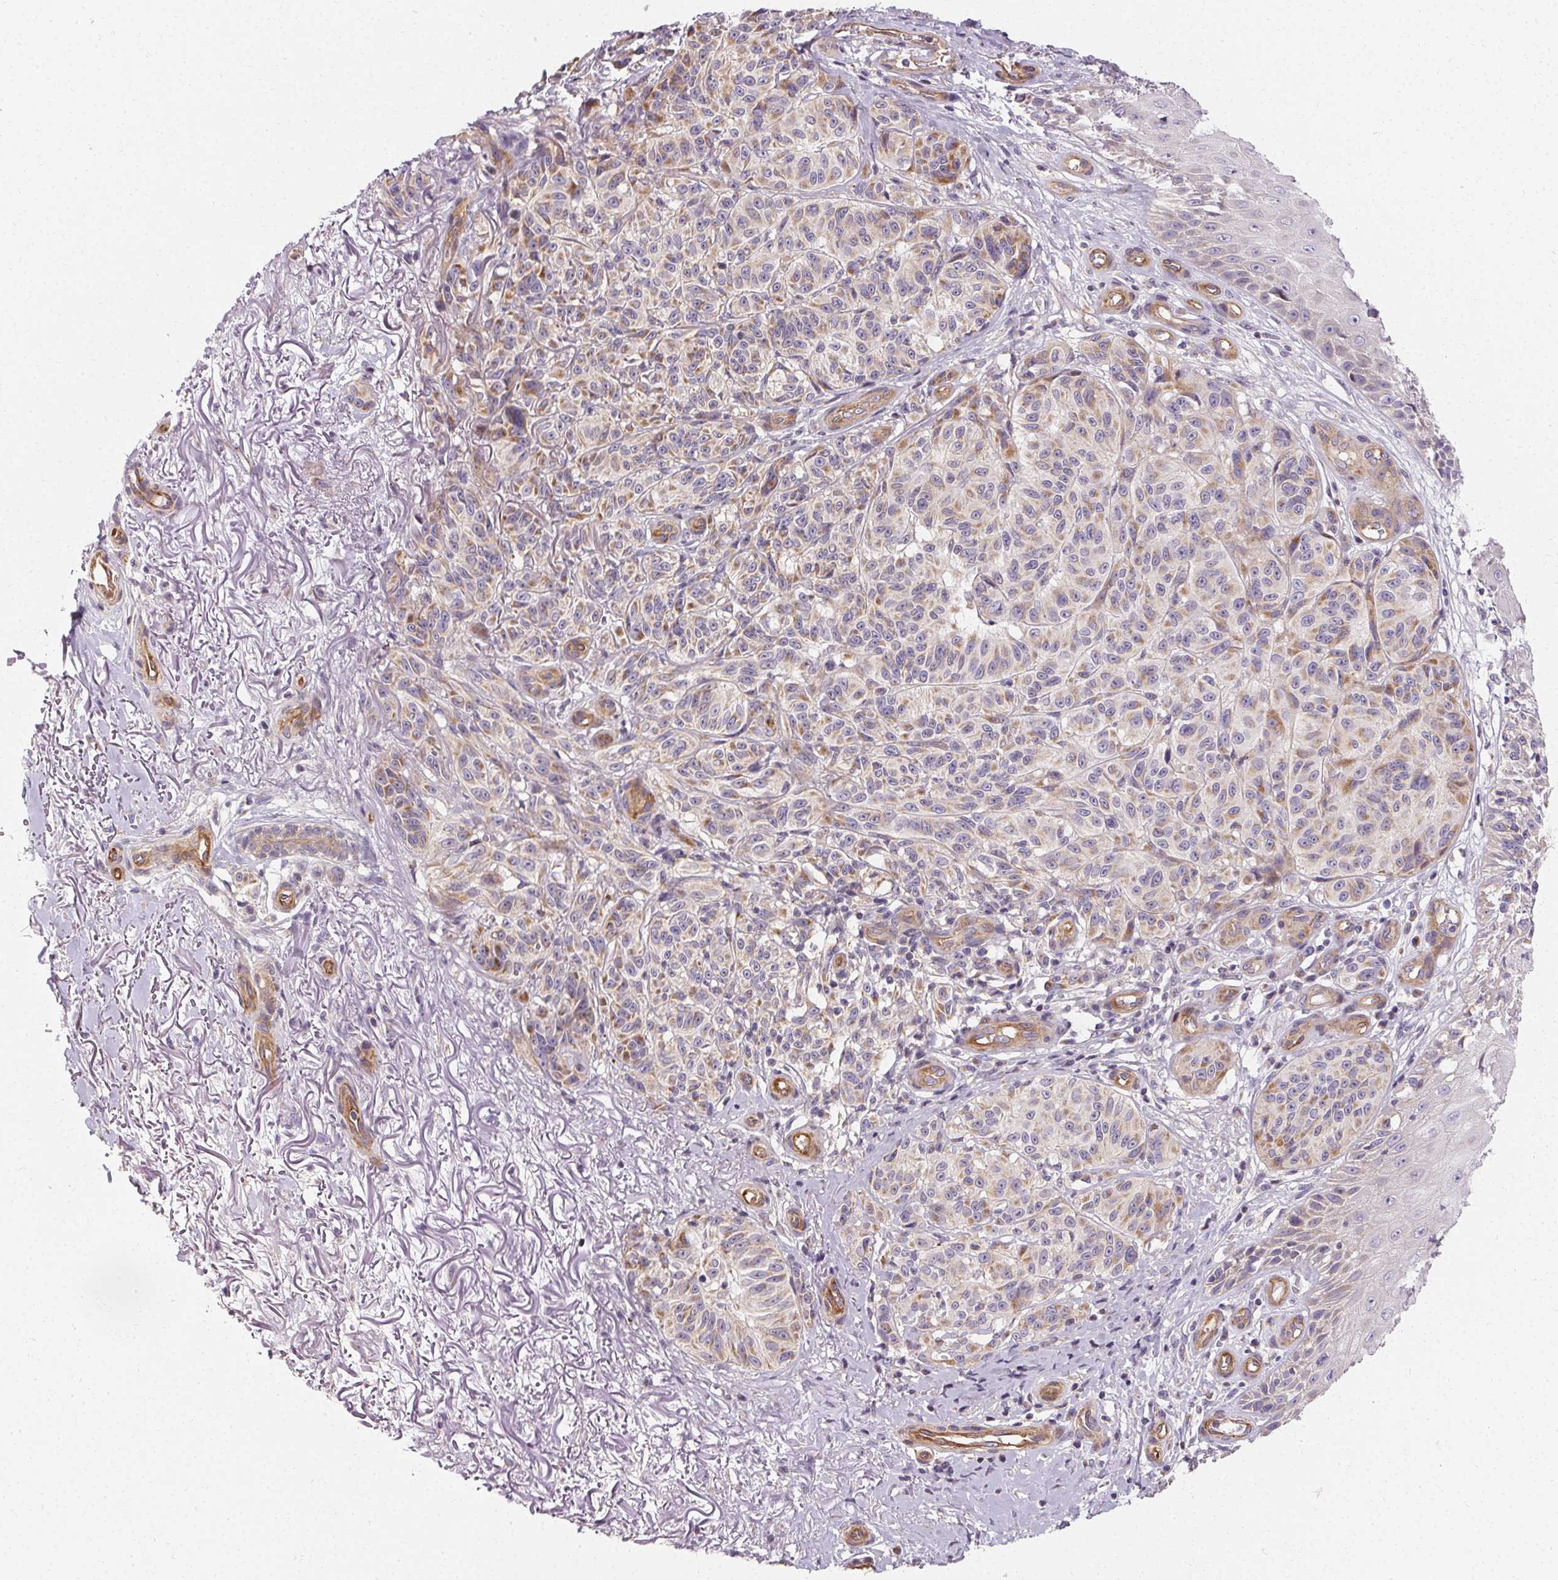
{"staining": {"intensity": "negative", "quantity": "none", "location": "none"}, "tissue": "melanoma", "cell_type": "Tumor cells", "image_type": "cancer", "snomed": [{"axis": "morphology", "description": "Malignant melanoma, NOS"}, {"axis": "topography", "description": "Skin"}], "caption": "This is a photomicrograph of IHC staining of malignant melanoma, which shows no staining in tumor cells.", "gene": "APLP1", "patient": {"sex": "female", "age": 85}}